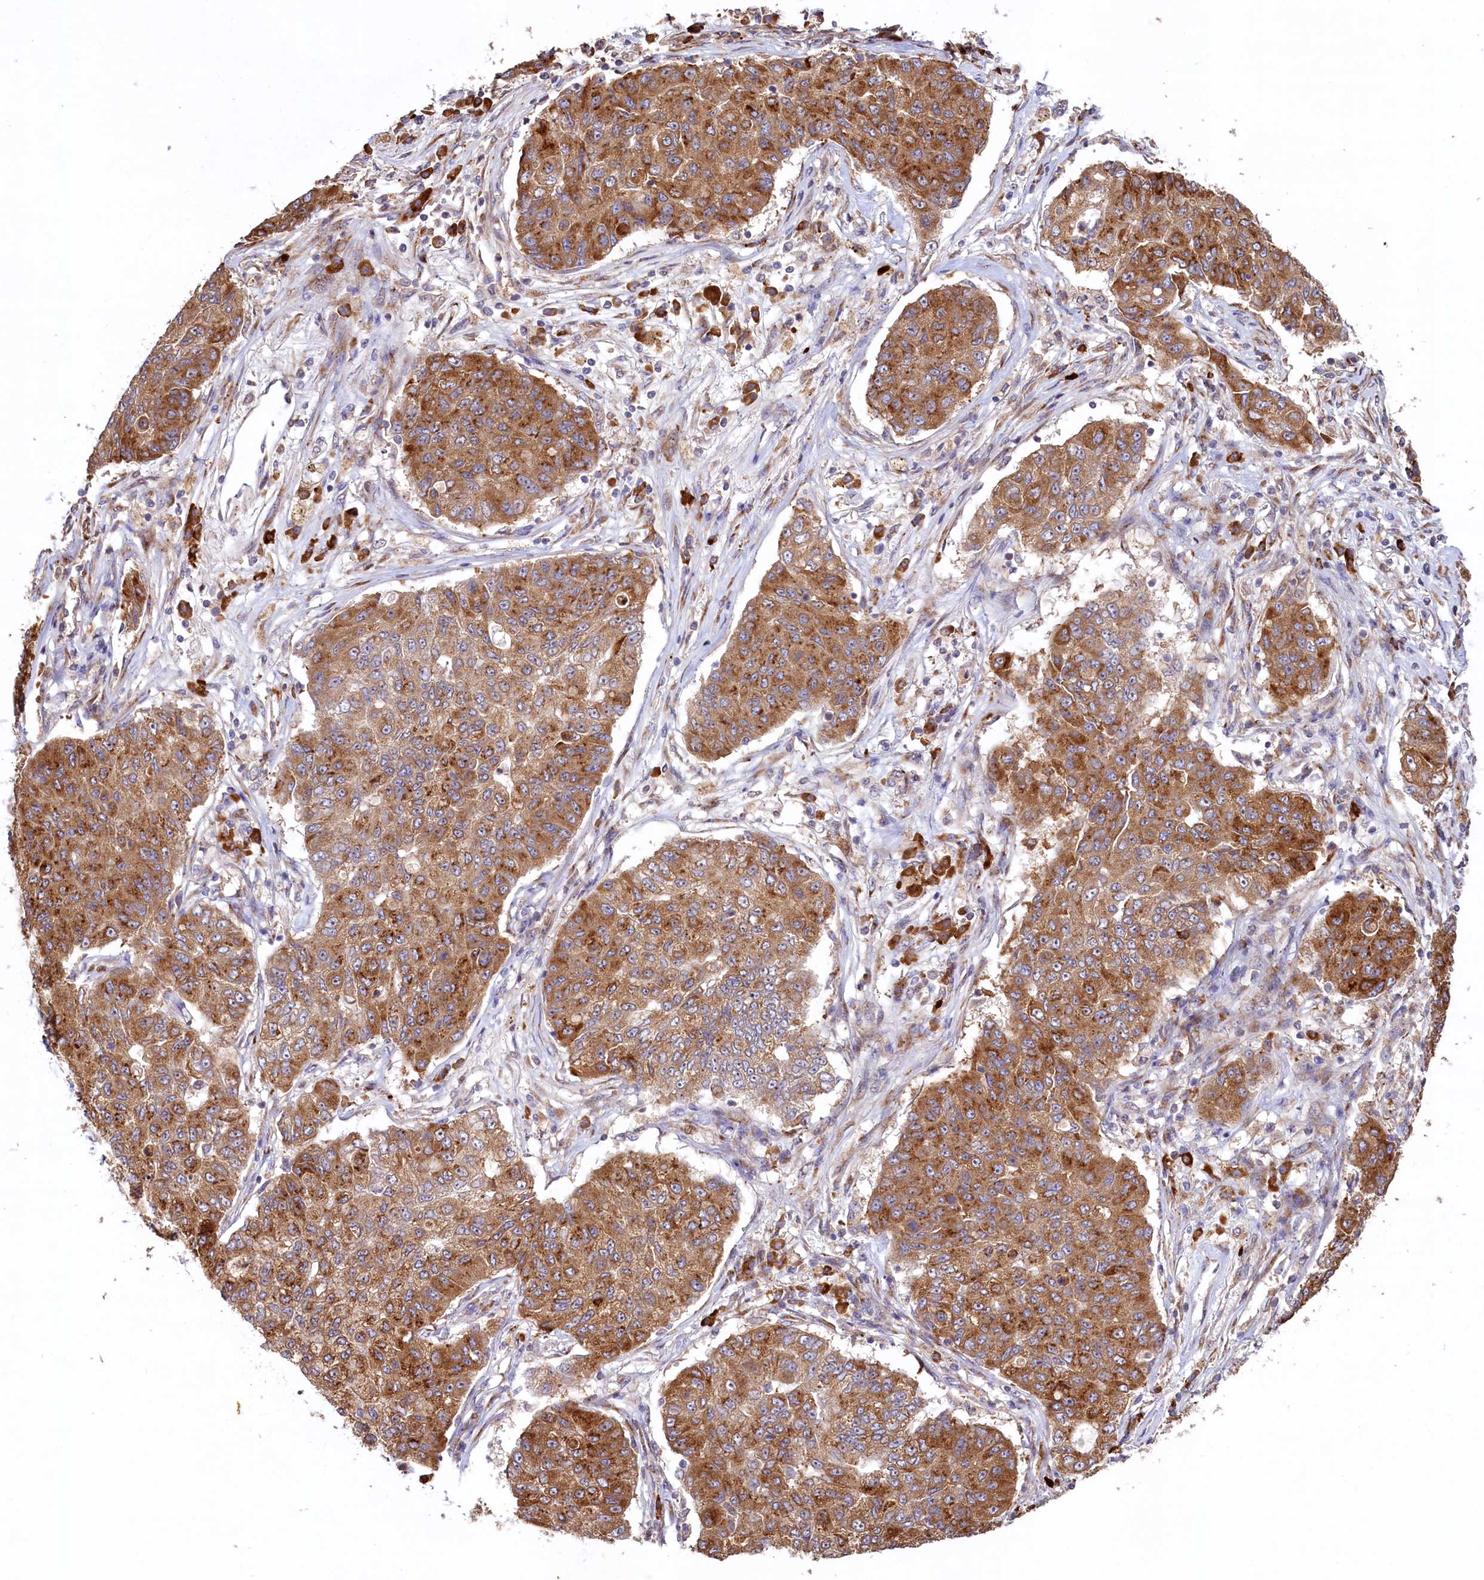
{"staining": {"intensity": "moderate", "quantity": ">75%", "location": "cytoplasmic/membranous"}, "tissue": "lung cancer", "cell_type": "Tumor cells", "image_type": "cancer", "snomed": [{"axis": "morphology", "description": "Squamous cell carcinoma, NOS"}, {"axis": "topography", "description": "Lung"}], "caption": "Immunohistochemical staining of human lung cancer reveals moderate cytoplasmic/membranous protein staining in approximately >75% of tumor cells.", "gene": "C5orf15", "patient": {"sex": "male", "age": 74}}